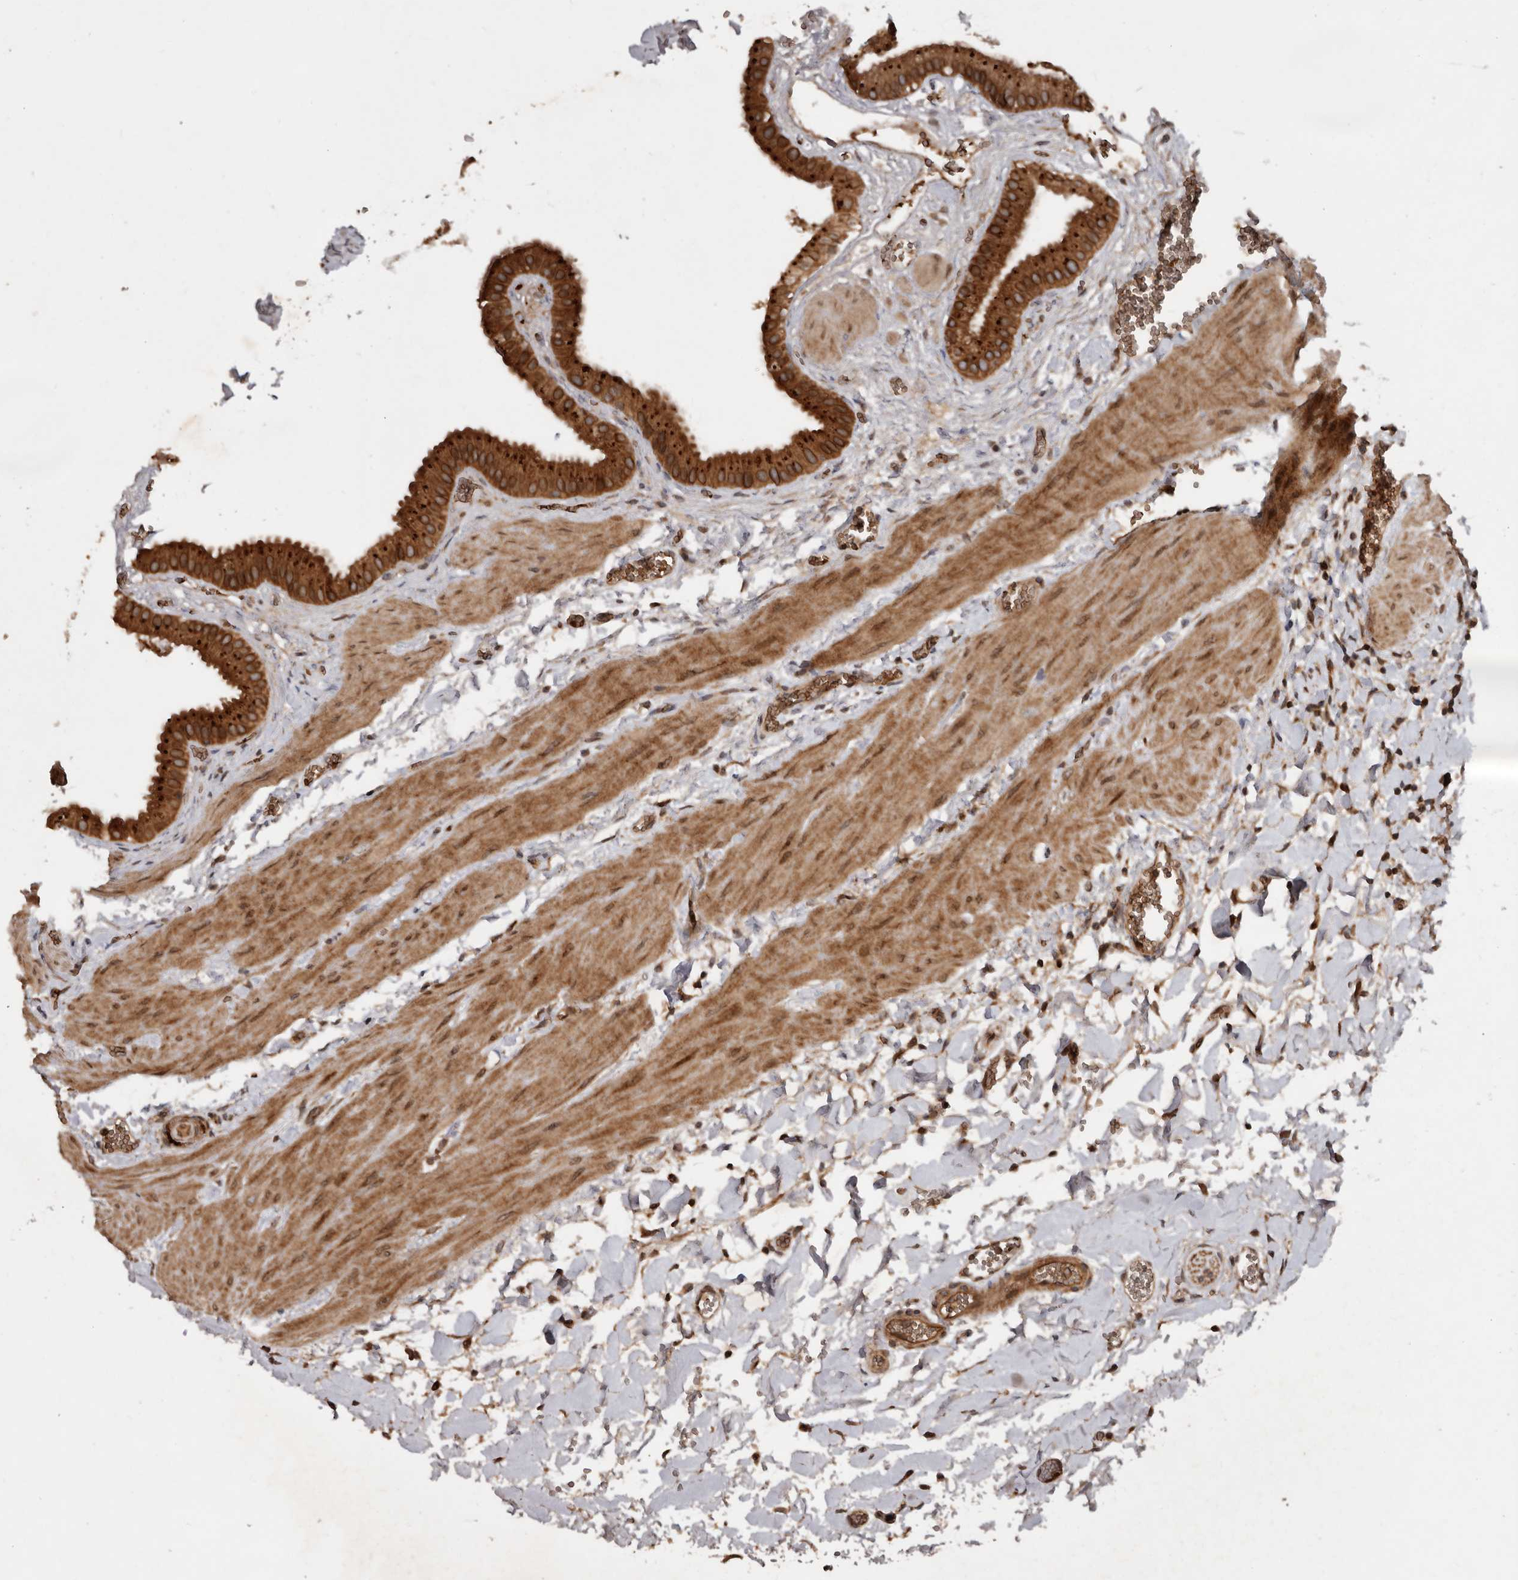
{"staining": {"intensity": "strong", "quantity": ">75%", "location": "cytoplasmic/membranous"}, "tissue": "gallbladder", "cell_type": "Glandular cells", "image_type": "normal", "snomed": [{"axis": "morphology", "description": "Normal tissue, NOS"}, {"axis": "topography", "description": "Gallbladder"}], "caption": "Gallbladder was stained to show a protein in brown. There is high levels of strong cytoplasmic/membranous expression in about >75% of glandular cells.", "gene": "STK36", "patient": {"sex": "male", "age": 55}}